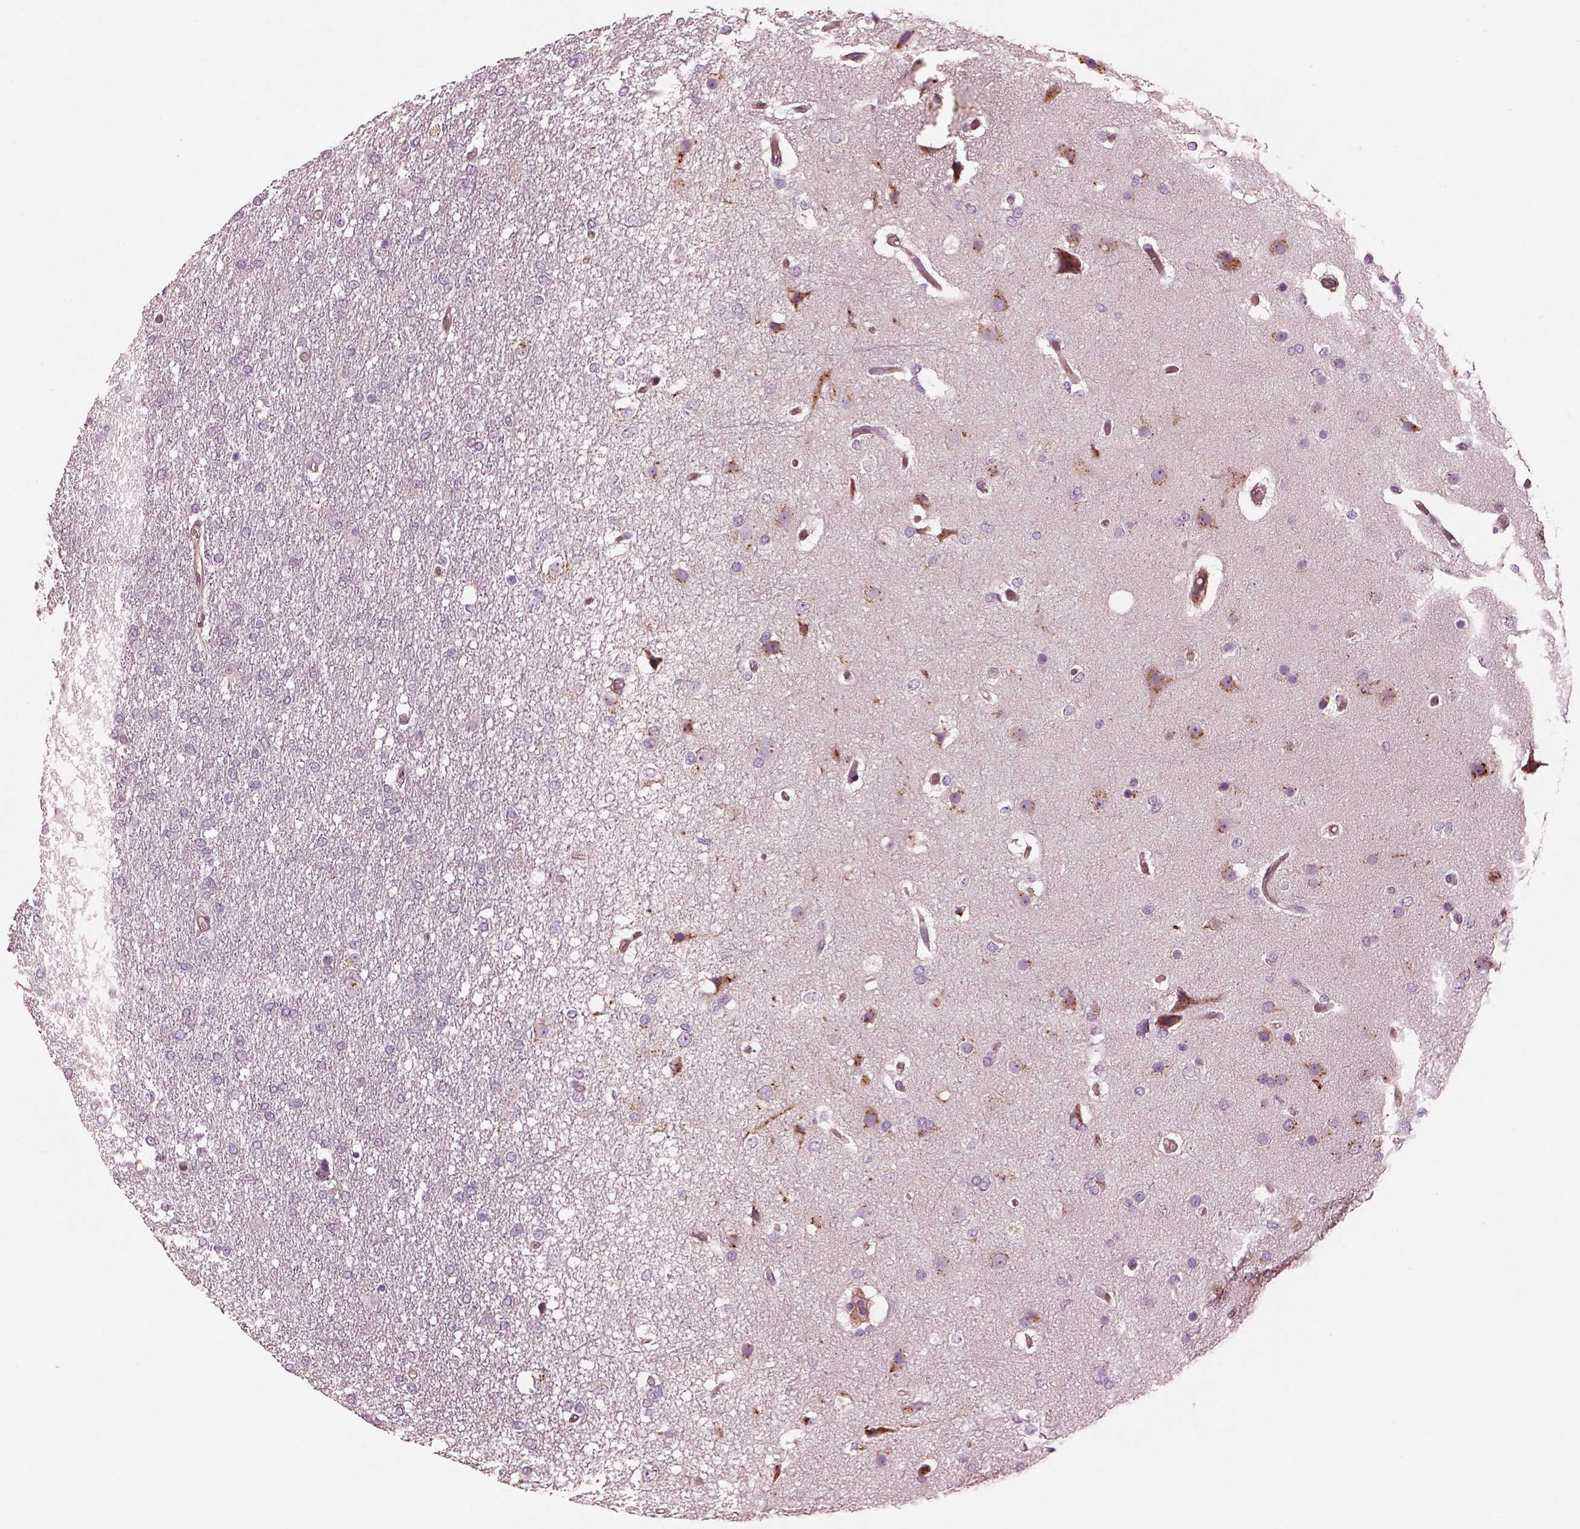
{"staining": {"intensity": "negative", "quantity": "none", "location": "none"}, "tissue": "glioma", "cell_type": "Tumor cells", "image_type": "cancer", "snomed": [{"axis": "morphology", "description": "Glioma, malignant, High grade"}, {"axis": "topography", "description": "Brain"}], "caption": "This is an IHC photomicrograph of human malignant high-grade glioma. There is no expression in tumor cells.", "gene": "ELAPOR1", "patient": {"sex": "female", "age": 61}}